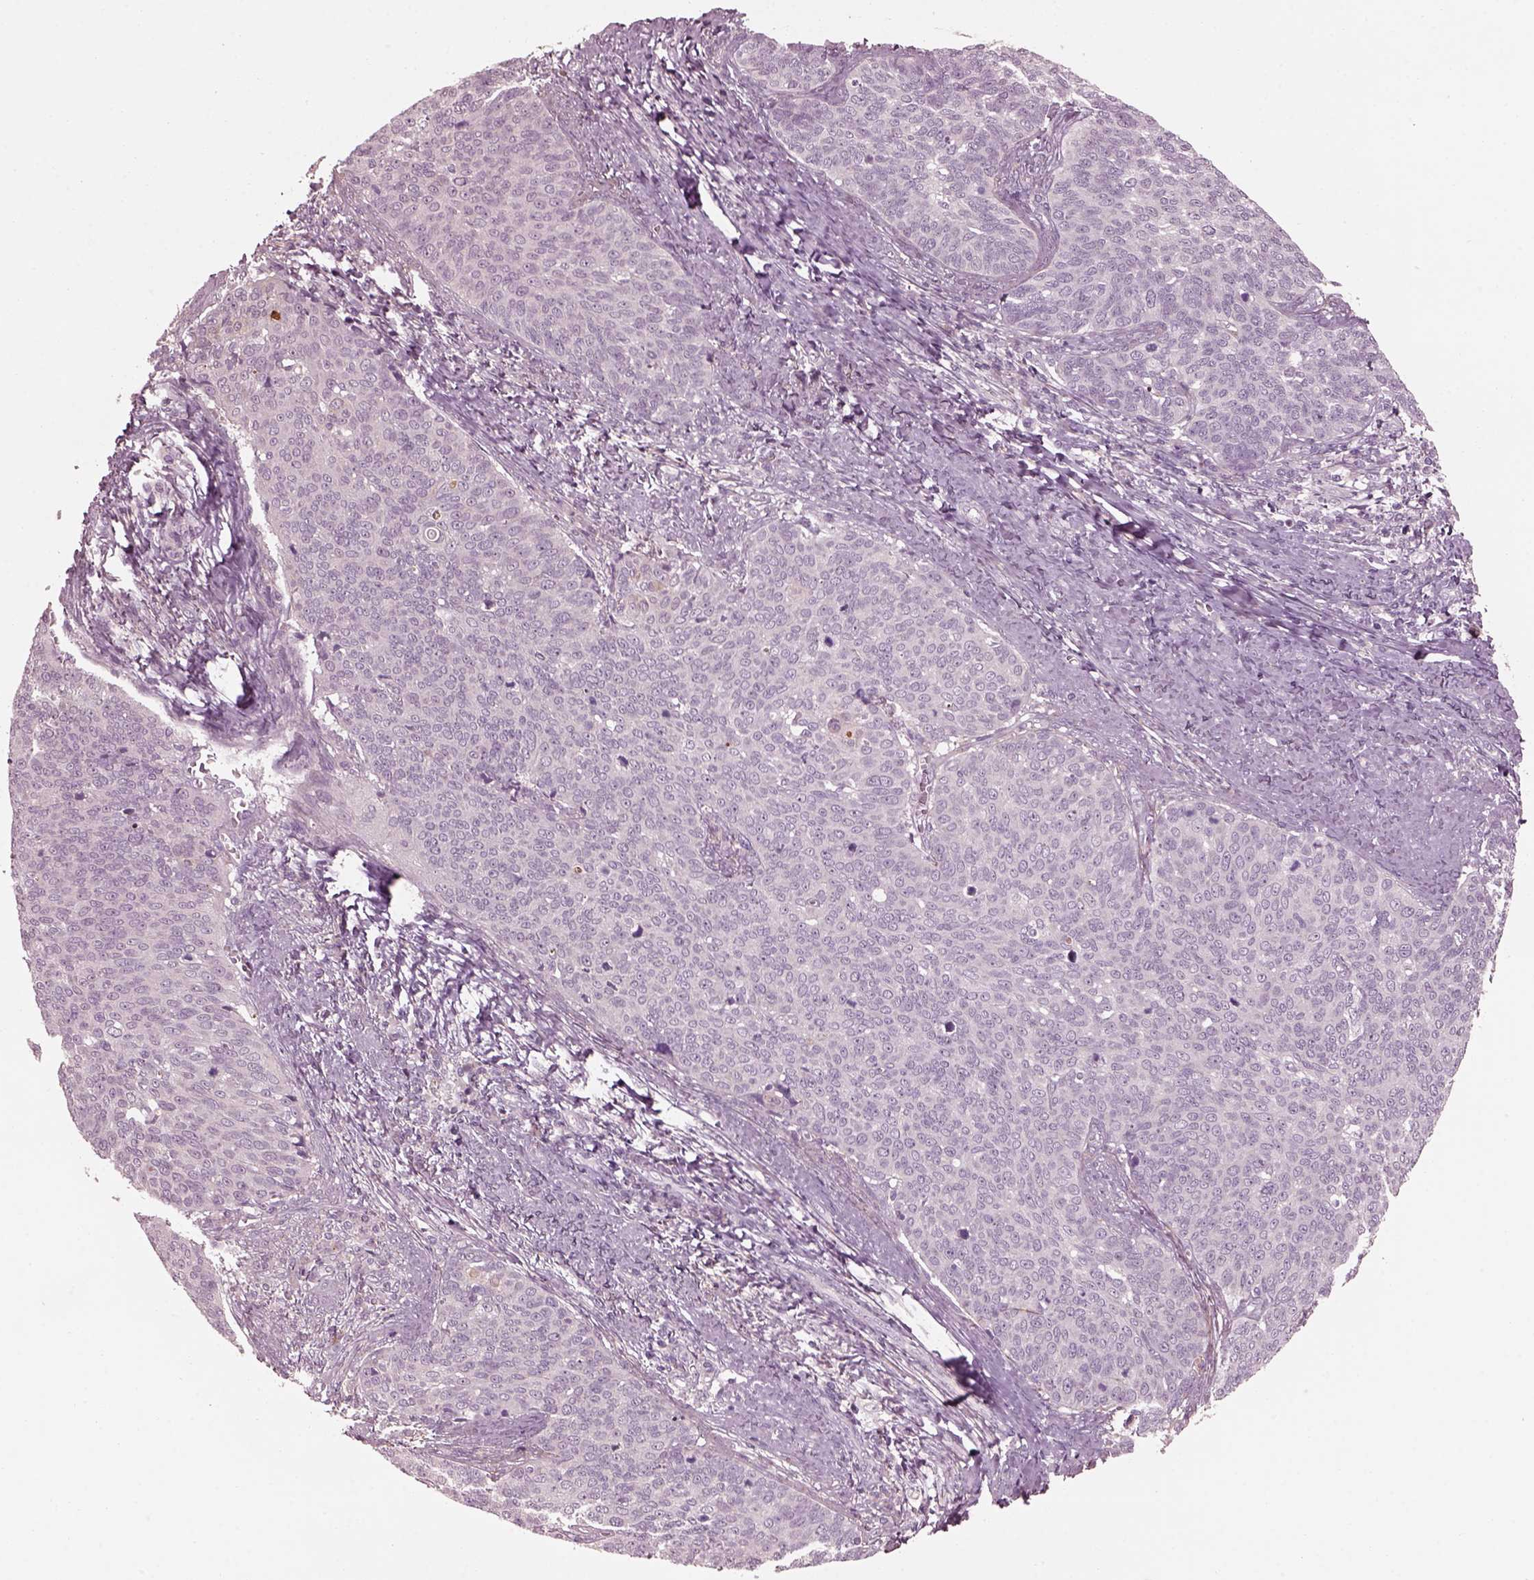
{"staining": {"intensity": "negative", "quantity": "none", "location": "none"}, "tissue": "cervical cancer", "cell_type": "Tumor cells", "image_type": "cancer", "snomed": [{"axis": "morphology", "description": "Normal tissue, NOS"}, {"axis": "morphology", "description": "Squamous cell carcinoma, NOS"}, {"axis": "topography", "description": "Cervix"}], "caption": "Immunohistochemistry photomicrograph of human cervical cancer stained for a protein (brown), which exhibits no positivity in tumor cells.", "gene": "EFEMP1", "patient": {"sex": "female", "age": 39}}